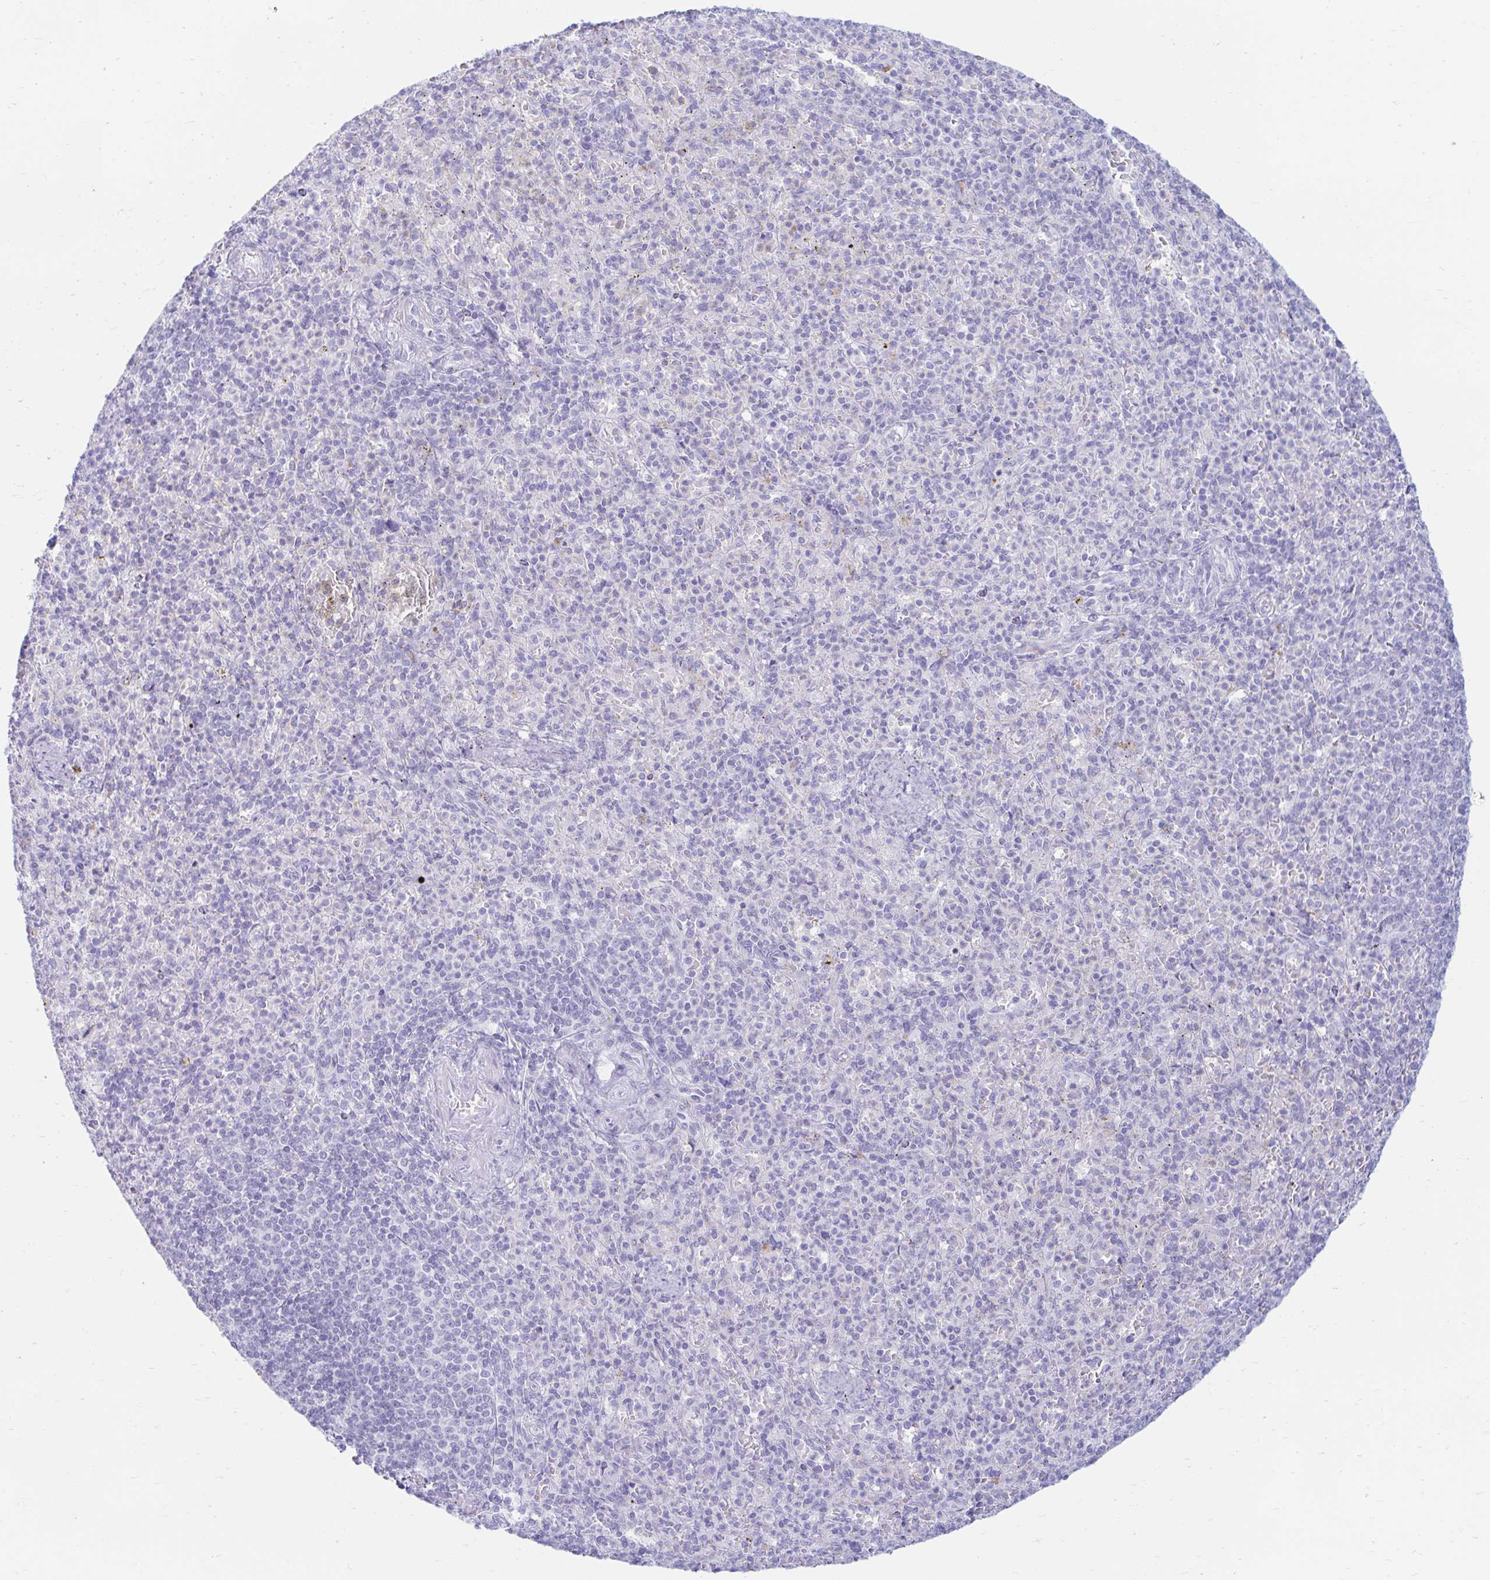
{"staining": {"intensity": "negative", "quantity": "none", "location": "none"}, "tissue": "spleen", "cell_type": "Cells in red pulp", "image_type": "normal", "snomed": [{"axis": "morphology", "description": "Normal tissue, NOS"}, {"axis": "topography", "description": "Spleen"}], "caption": "High power microscopy histopathology image of an immunohistochemistry histopathology image of unremarkable spleen, revealing no significant staining in cells in red pulp.", "gene": "ERICH6", "patient": {"sex": "female", "age": 74}}